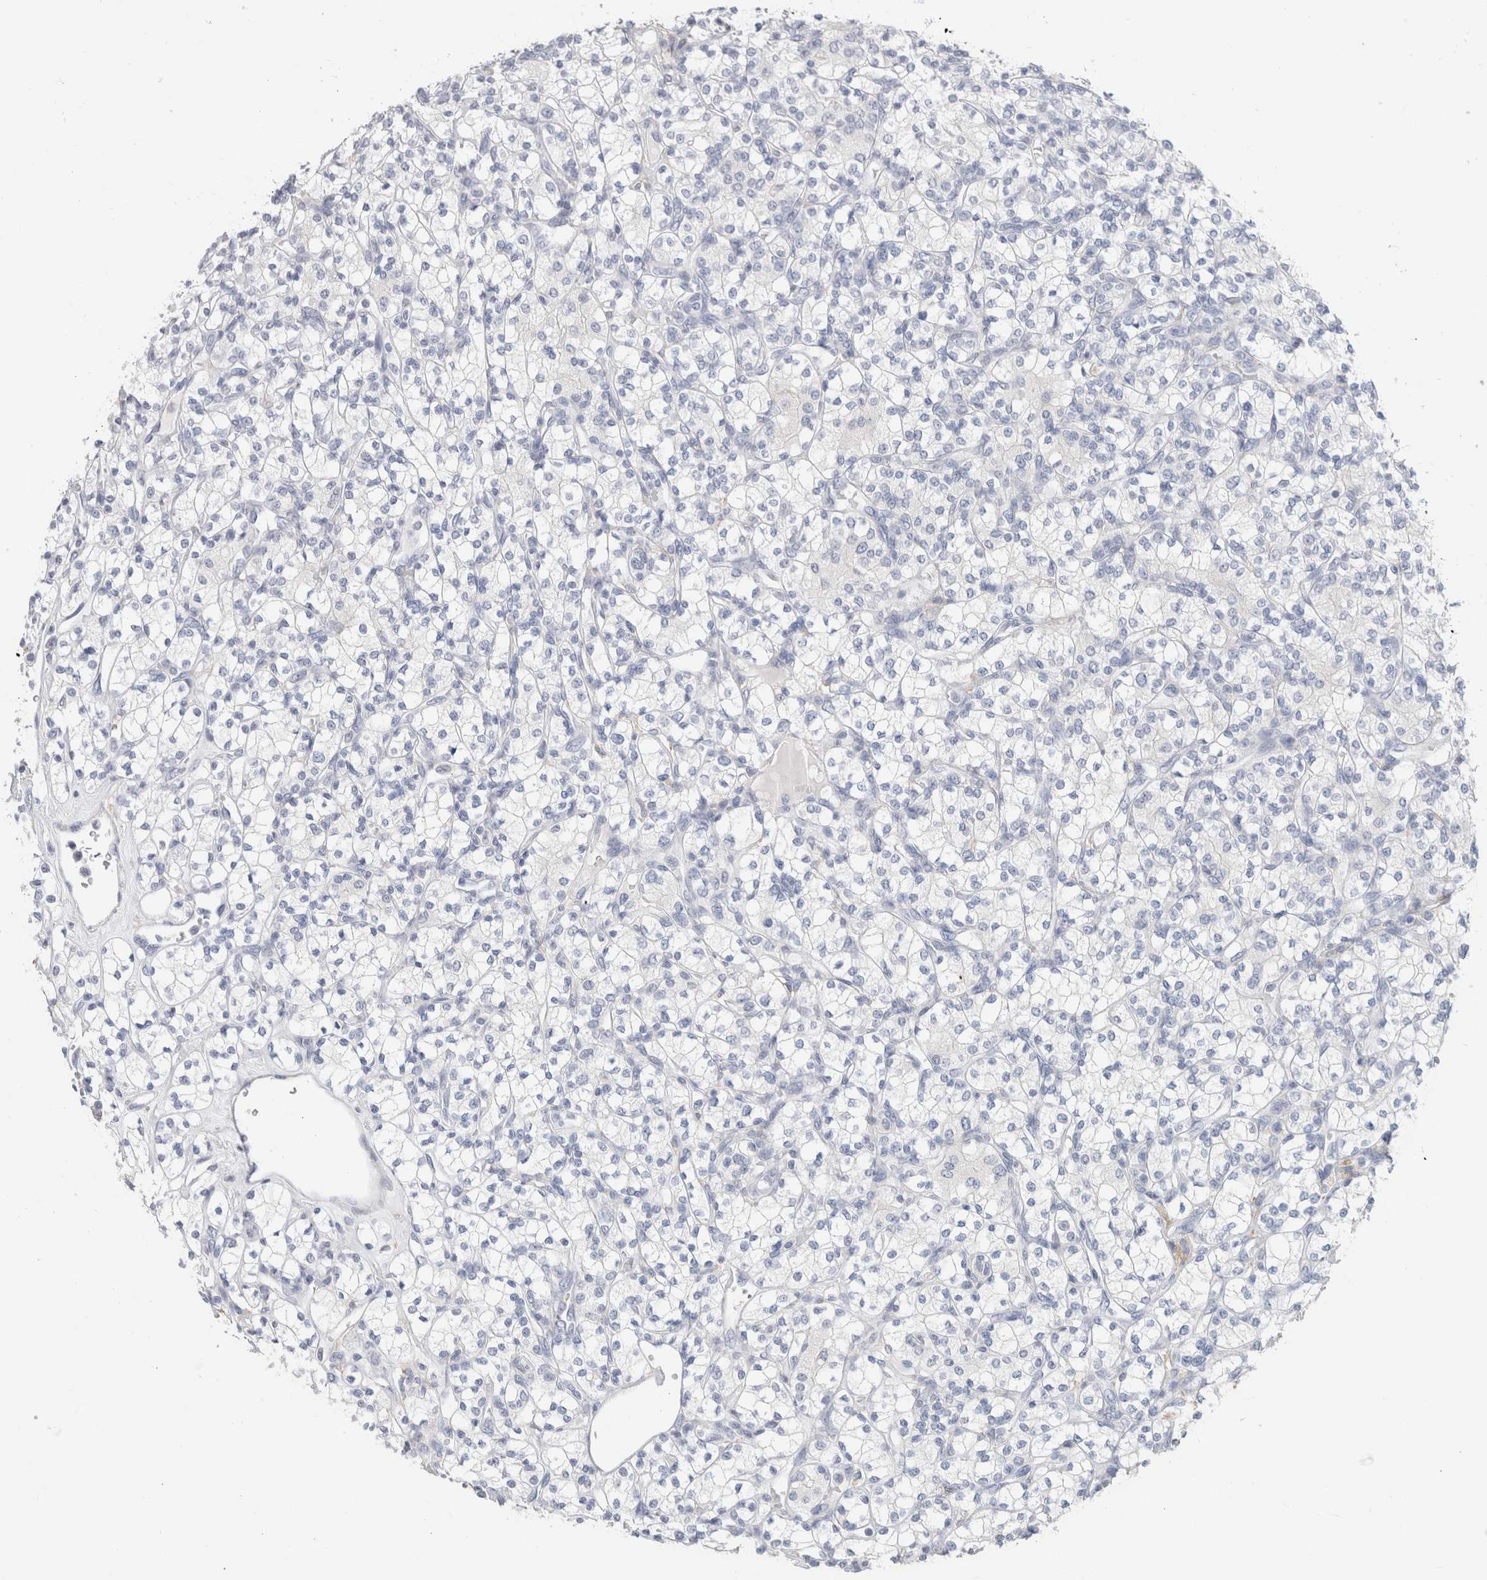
{"staining": {"intensity": "negative", "quantity": "none", "location": "none"}, "tissue": "renal cancer", "cell_type": "Tumor cells", "image_type": "cancer", "snomed": [{"axis": "morphology", "description": "Adenocarcinoma, NOS"}, {"axis": "topography", "description": "Kidney"}], "caption": "An IHC histopathology image of renal adenocarcinoma is shown. There is no staining in tumor cells of renal adenocarcinoma.", "gene": "ADAM30", "patient": {"sex": "male", "age": 77}}